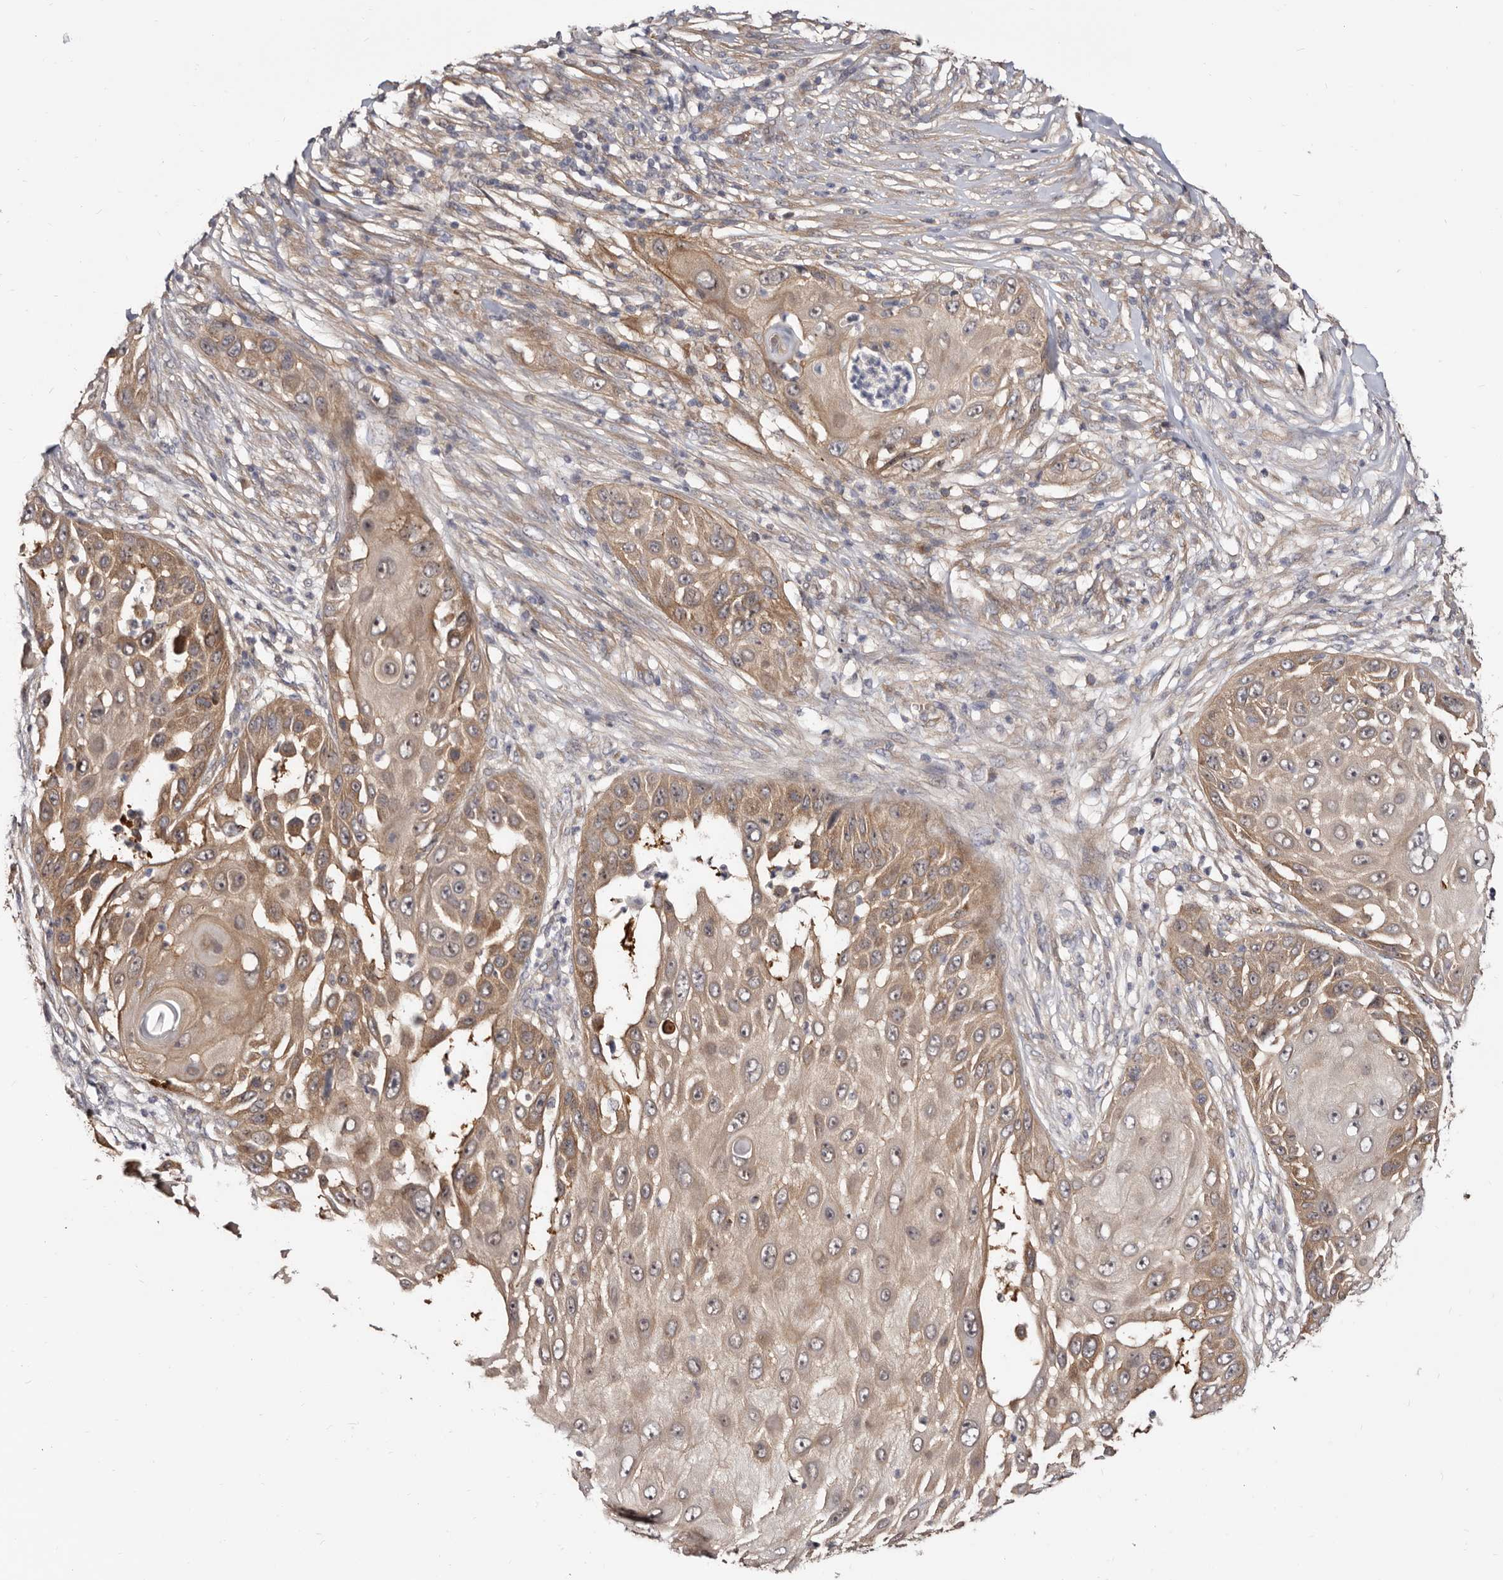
{"staining": {"intensity": "moderate", "quantity": "25%-75%", "location": "cytoplasmic/membranous"}, "tissue": "skin cancer", "cell_type": "Tumor cells", "image_type": "cancer", "snomed": [{"axis": "morphology", "description": "Squamous cell carcinoma, NOS"}, {"axis": "topography", "description": "Skin"}], "caption": "Immunohistochemistry (IHC) staining of skin cancer (squamous cell carcinoma), which reveals medium levels of moderate cytoplasmic/membranous positivity in approximately 25%-75% of tumor cells indicating moderate cytoplasmic/membranous protein positivity. The staining was performed using DAB (3,3'-diaminobenzidine) (brown) for protein detection and nuclei were counterstained in hematoxylin (blue).", "gene": "GPATCH4", "patient": {"sex": "female", "age": 44}}